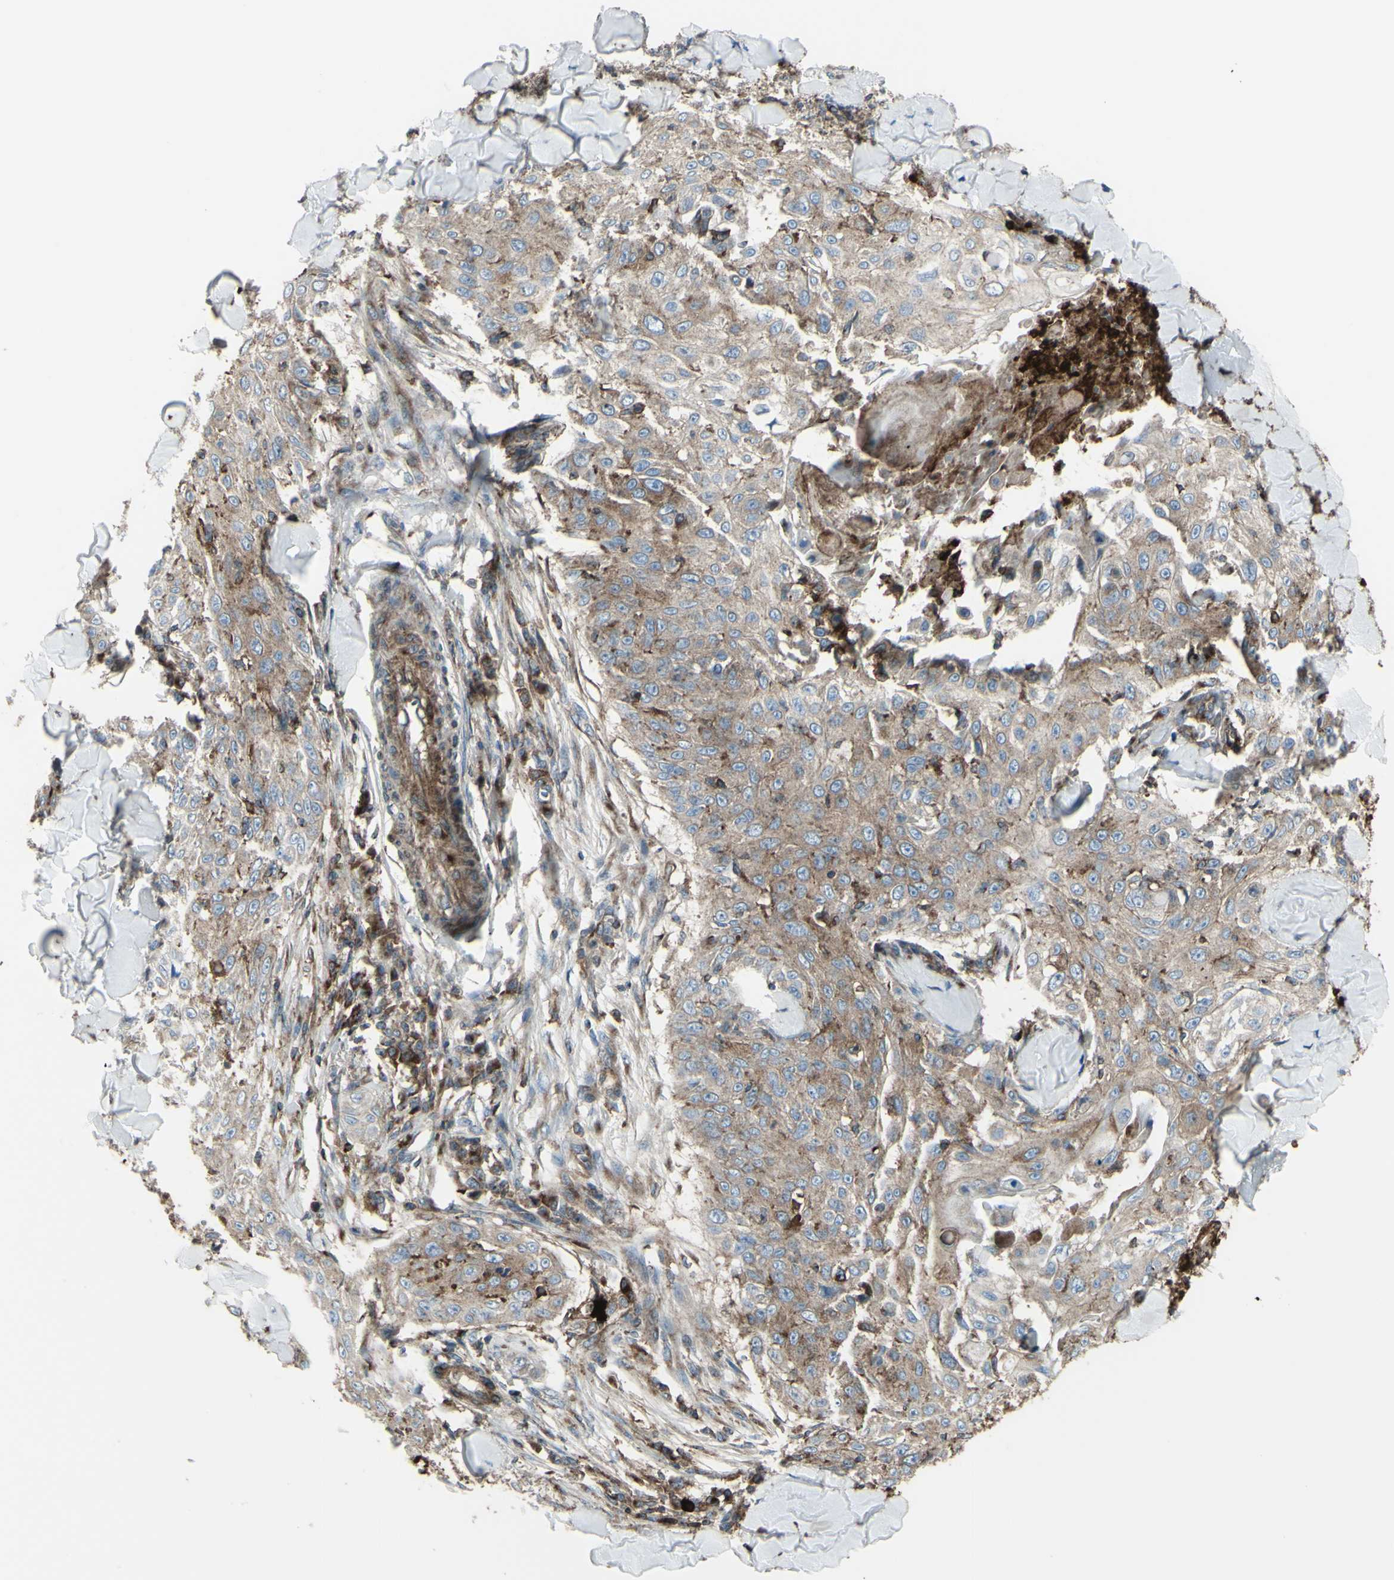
{"staining": {"intensity": "moderate", "quantity": ">75%", "location": "cytoplasmic/membranous"}, "tissue": "skin cancer", "cell_type": "Tumor cells", "image_type": "cancer", "snomed": [{"axis": "morphology", "description": "Squamous cell carcinoma, NOS"}, {"axis": "topography", "description": "Skin"}], "caption": "IHC histopathology image of neoplastic tissue: skin squamous cell carcinoma stained using immunohistochemistry shows medium levels of moderate protein expression localized specifically in the cytoplasmic/membranous of tumor cells, appearing as a cytoplasmic/membranous brown color.", "gene": "NAPA", "patient": {"sex": "male", "age": 86}}